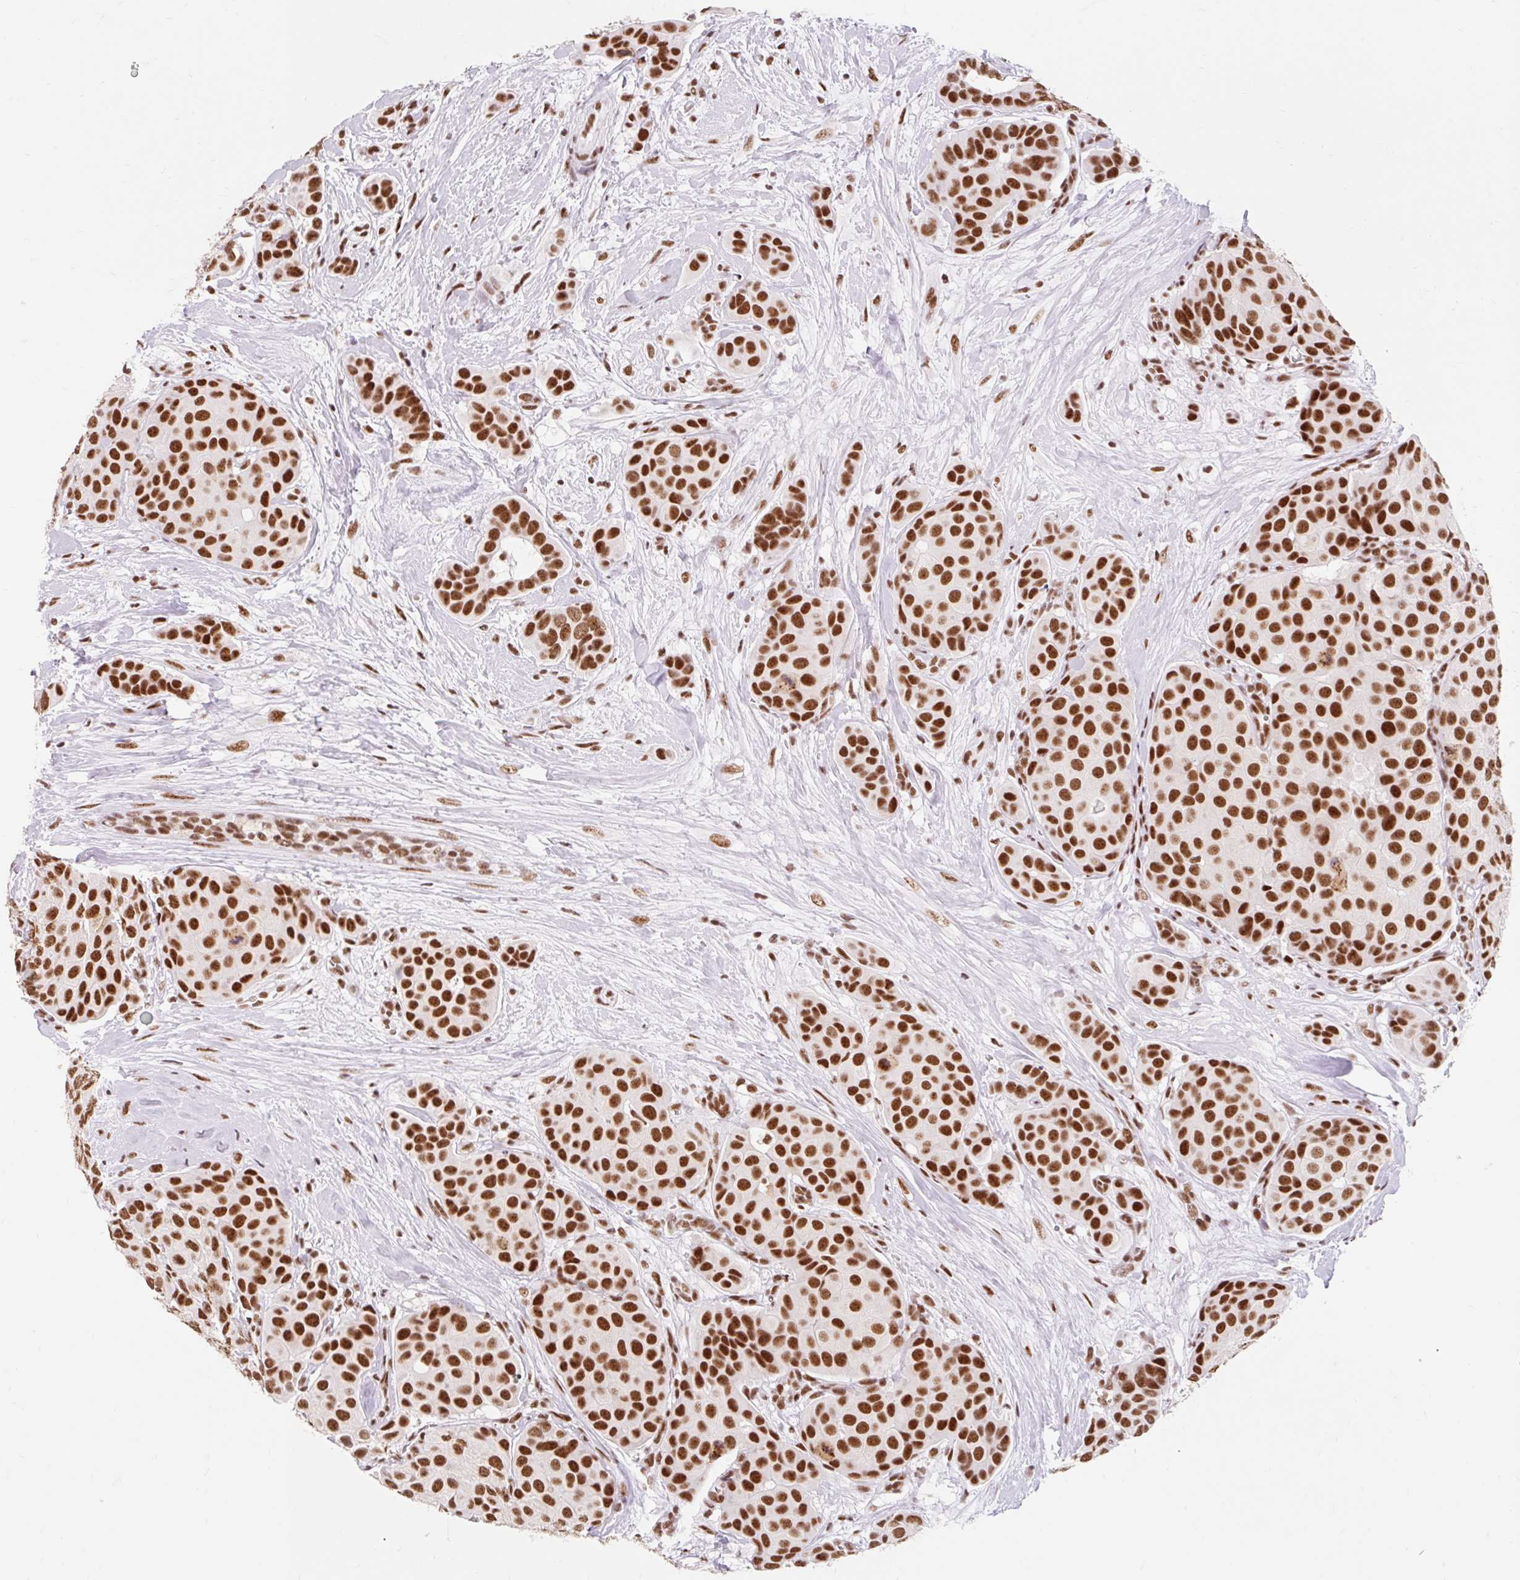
{"staining": {"intensity": "strong", "quantity": ">75%", "location": "nuclear"}, "tissue": "breast cancer", "cell_type": "Tumor cells", "image_type": "cancer", "snomed": [{"axis": "morphology", "description": "Duct carcinoma"}, {"axis": "topography", "description": "Breast"}], "caption": "About >75% of tumor cells in breast cancer demonstrate strong nuclear protein staining as visualized by brown immunohistochemical staining.", "gene": "SRSF10", "patient": {"sex": "female", "age": 70}}